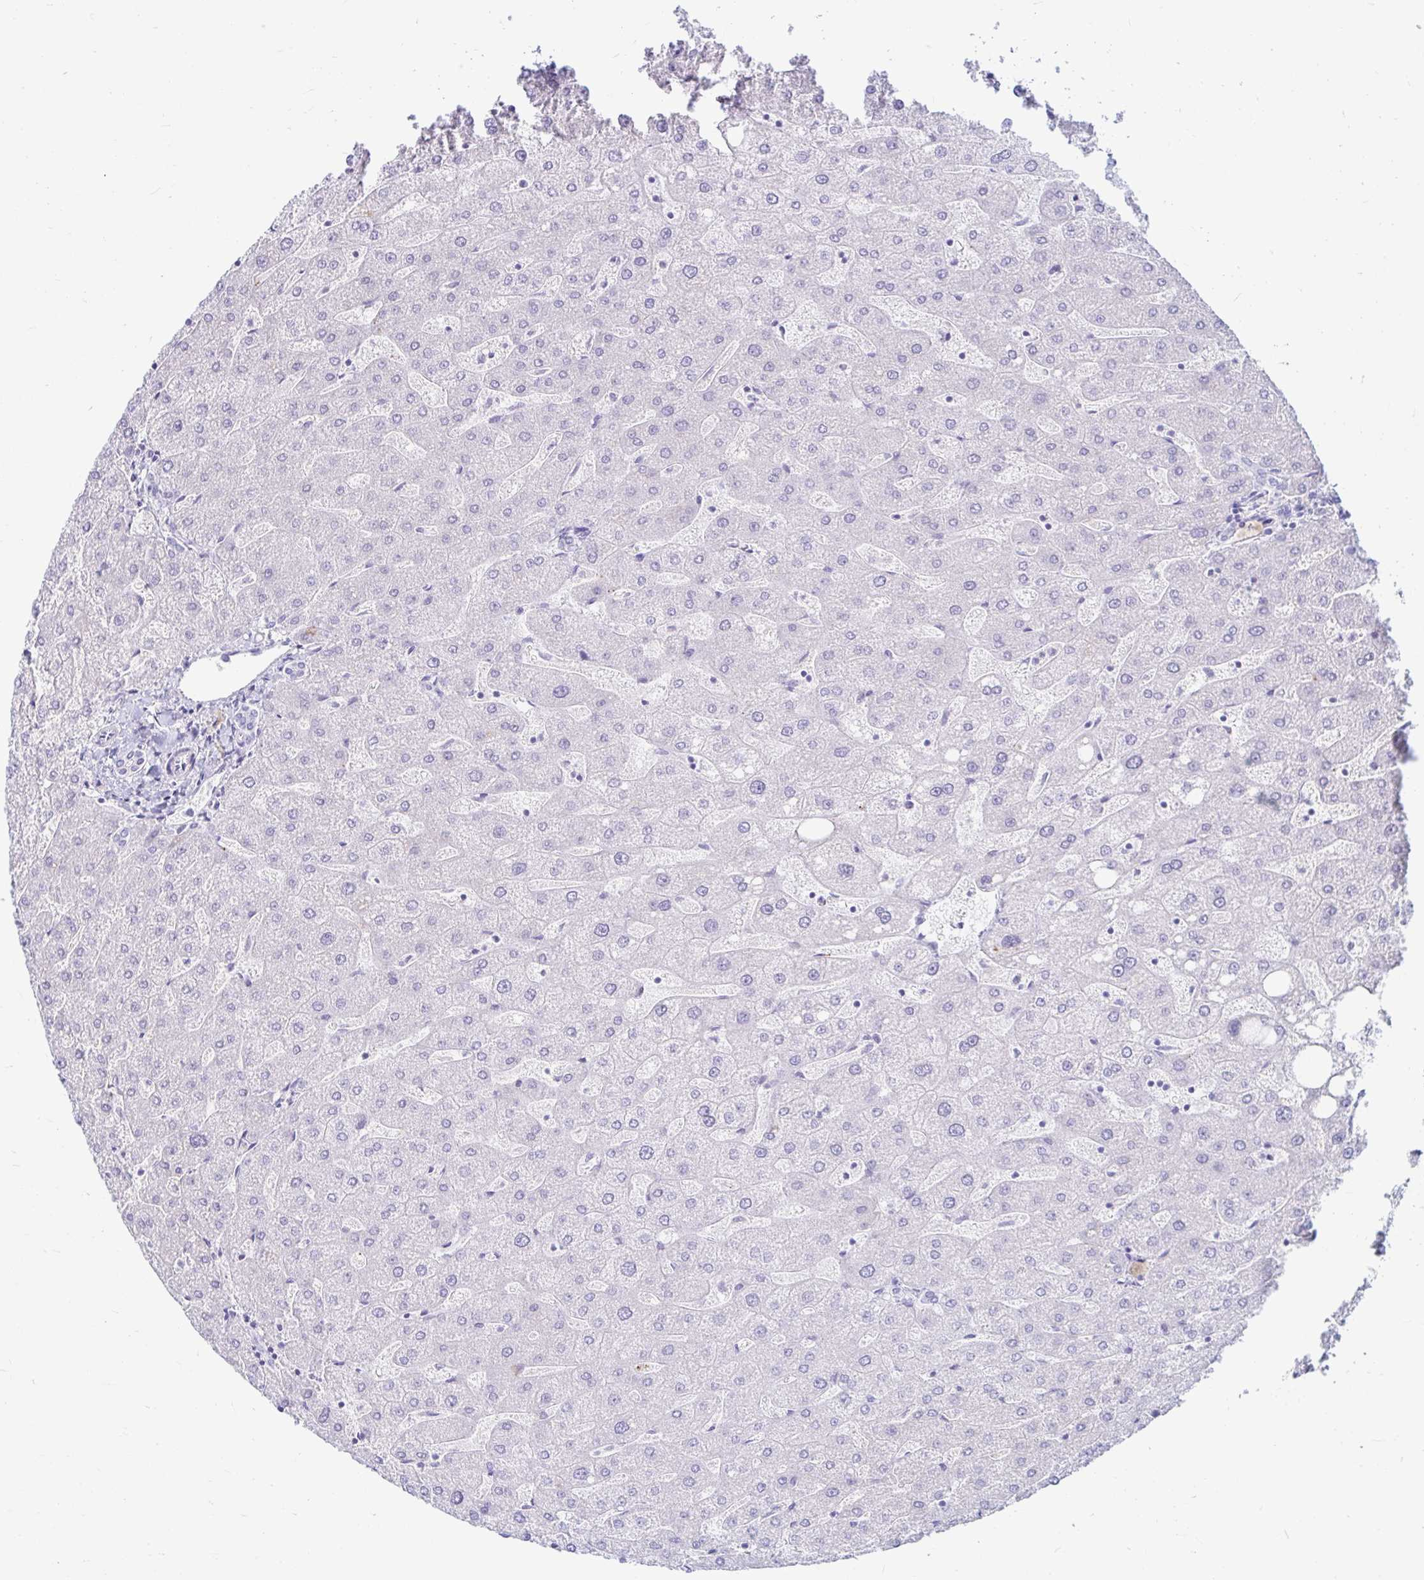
{"staining": {"intensity": "negative", "quantity": "none", "location": "none"}, "tissue": "liver", "cell_type": "Cholangiocytes", "image_type": "normal", "snomed": [{"axis": "morphology", "description": "Normal tissue, NOS"}, {"axis": "topography", "description": "Liver"}], "caption": "Immunohistochemistry of benign liver displays no expression in cholangiocytes.", "gene": "ERICH6", "patient": {"sex": "male", "age": 67}}